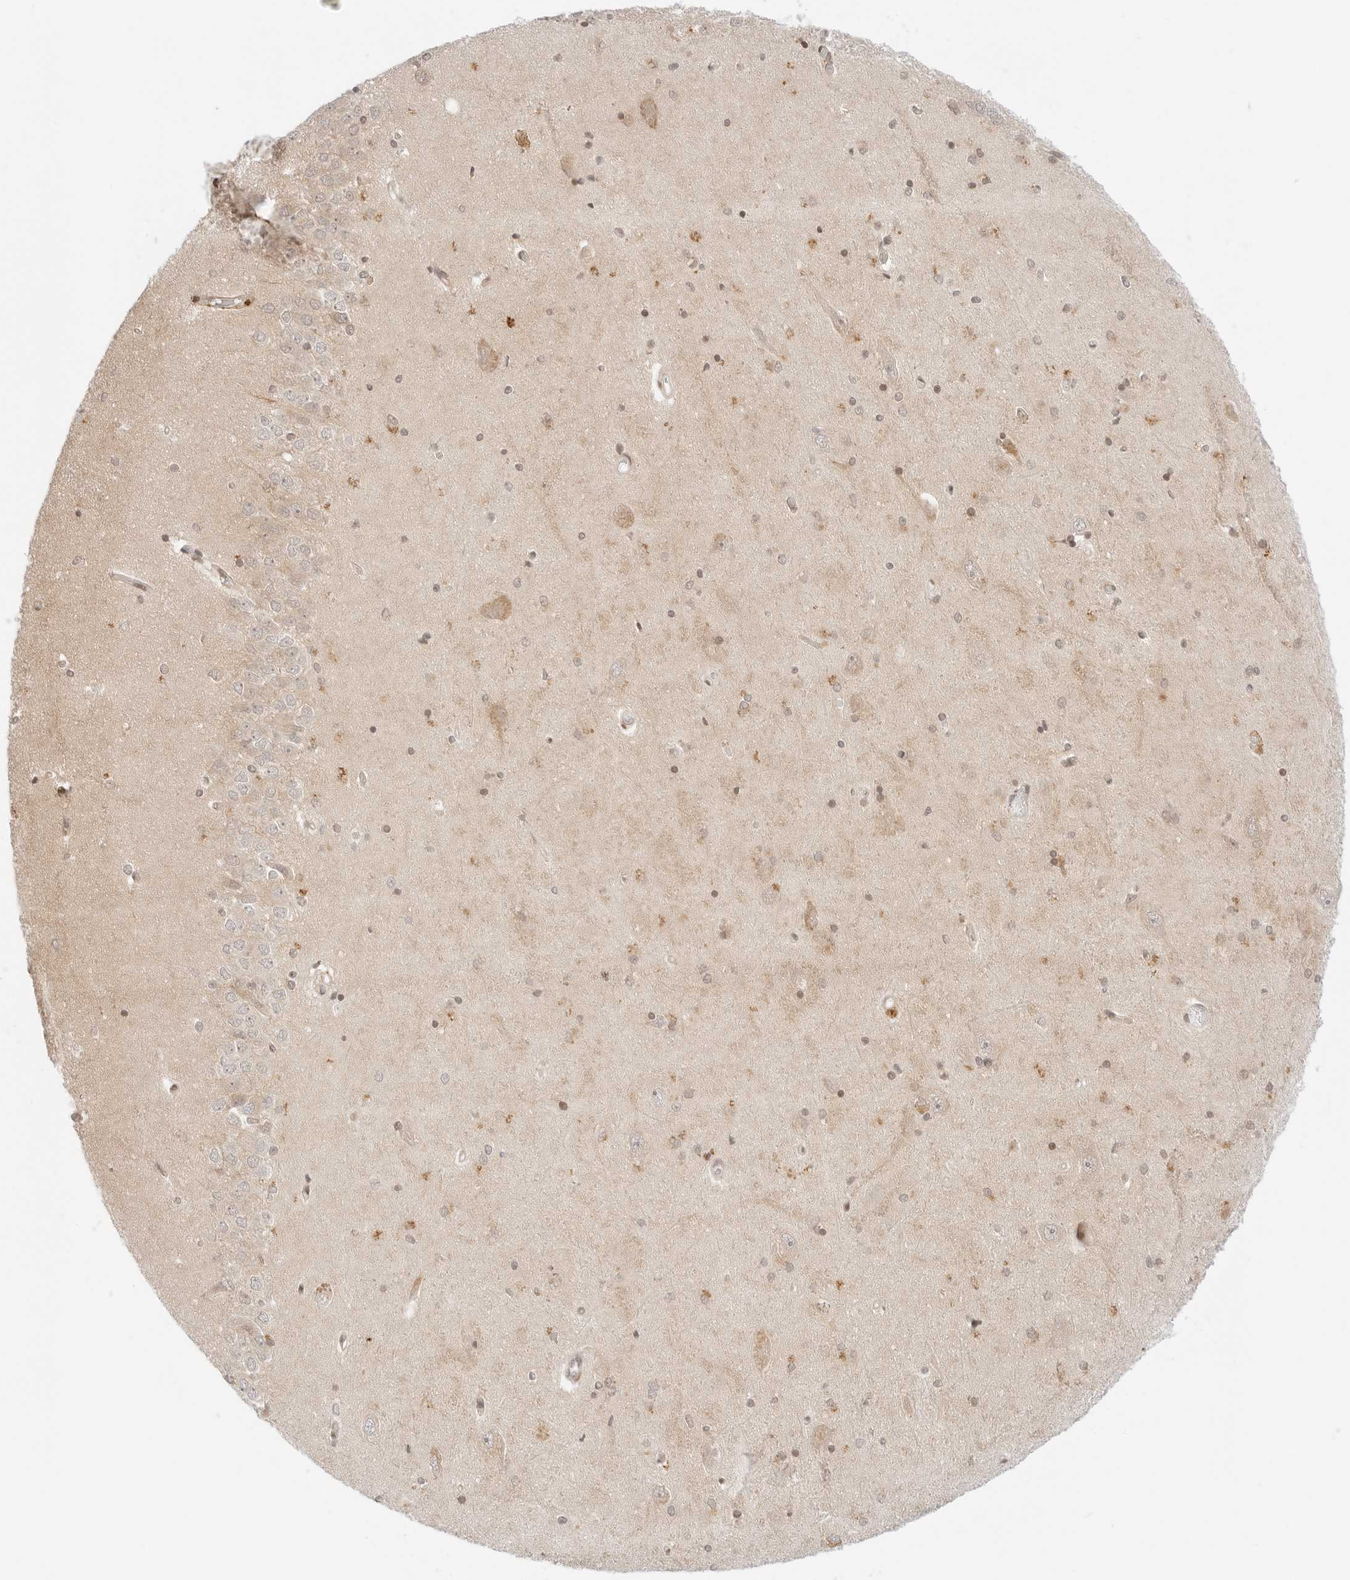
{"staining": {"intensity": "moderate", "quantity": "<25%", "location": "nuclear"}, "tissue": "hippocampus", "cell_type": "Glial cells", "image_type": "normal", "snomed": [{"axis": "morphology", "description": "Normal tissue, NOS"}, {"axis": "topography", "description": "Hippocampus"}], "caption": "Protein expression analysis of unremarkable hippocampus exhibits moderate nuclear positivity in approximately <25% of glial cells.", "gene": "RPS6KL1", "patient": {"sex": "male", "age": 45}}